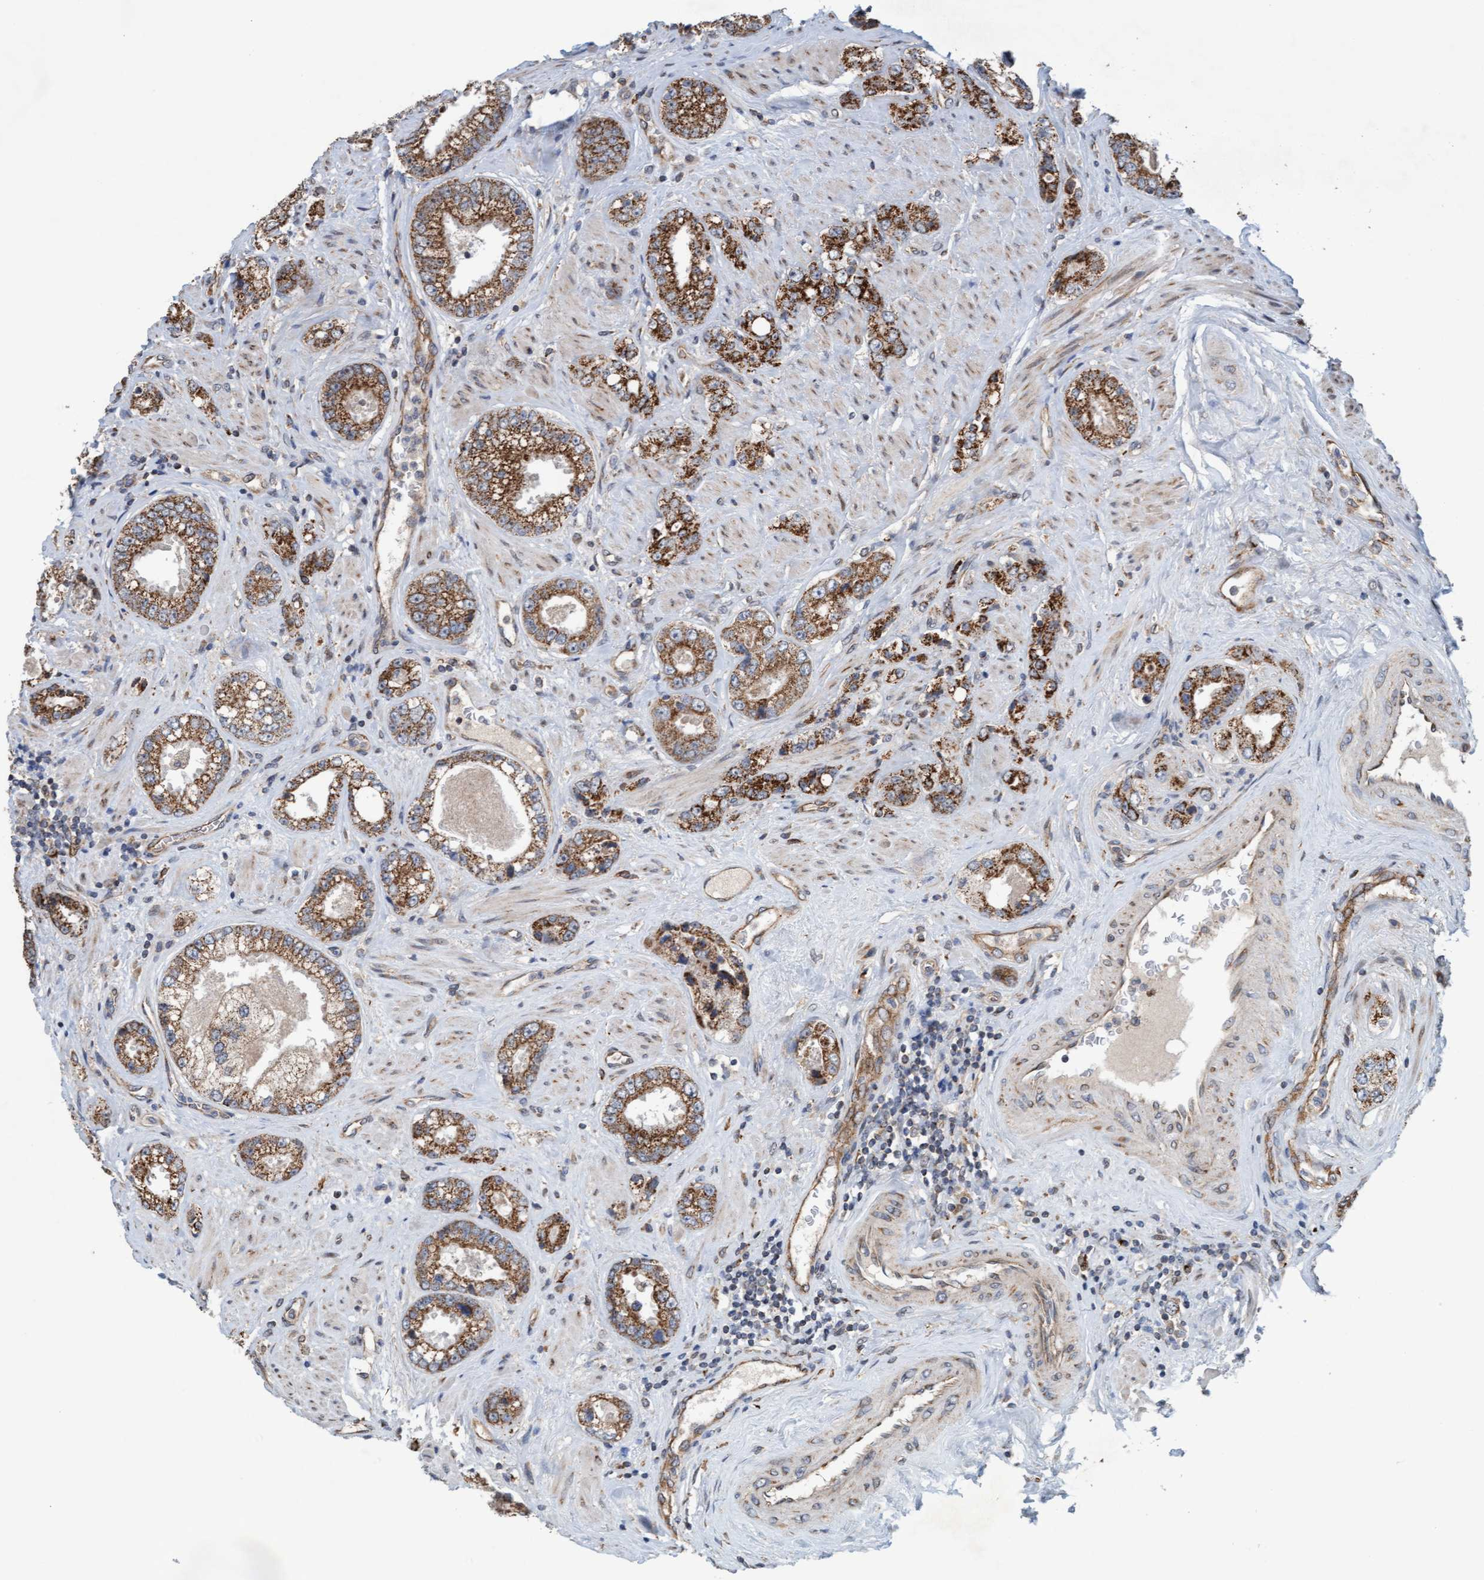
{"staining": {"intensity": "strong", "quantity": ">75%", "location": "cytoplasmic/membranous"}, "tissue": "prostate cancer", "cell_type": "Tumor cells", "image_type": "cancer", "snomed": [{"axis": "morphology", "description": "Adenocarcinoma, High grade"}, {"axis": "topography", "description": "Prostate"}], "caption": "Human prostate cancer (high-grade adenocarcinoma) stained with a brown dye exhibits strong cytoplasmic/membranous positive staining in approximately >75% of tumor cells.", "gene": "ZNF566", "patient": {"sex": "male", "age": 61}}